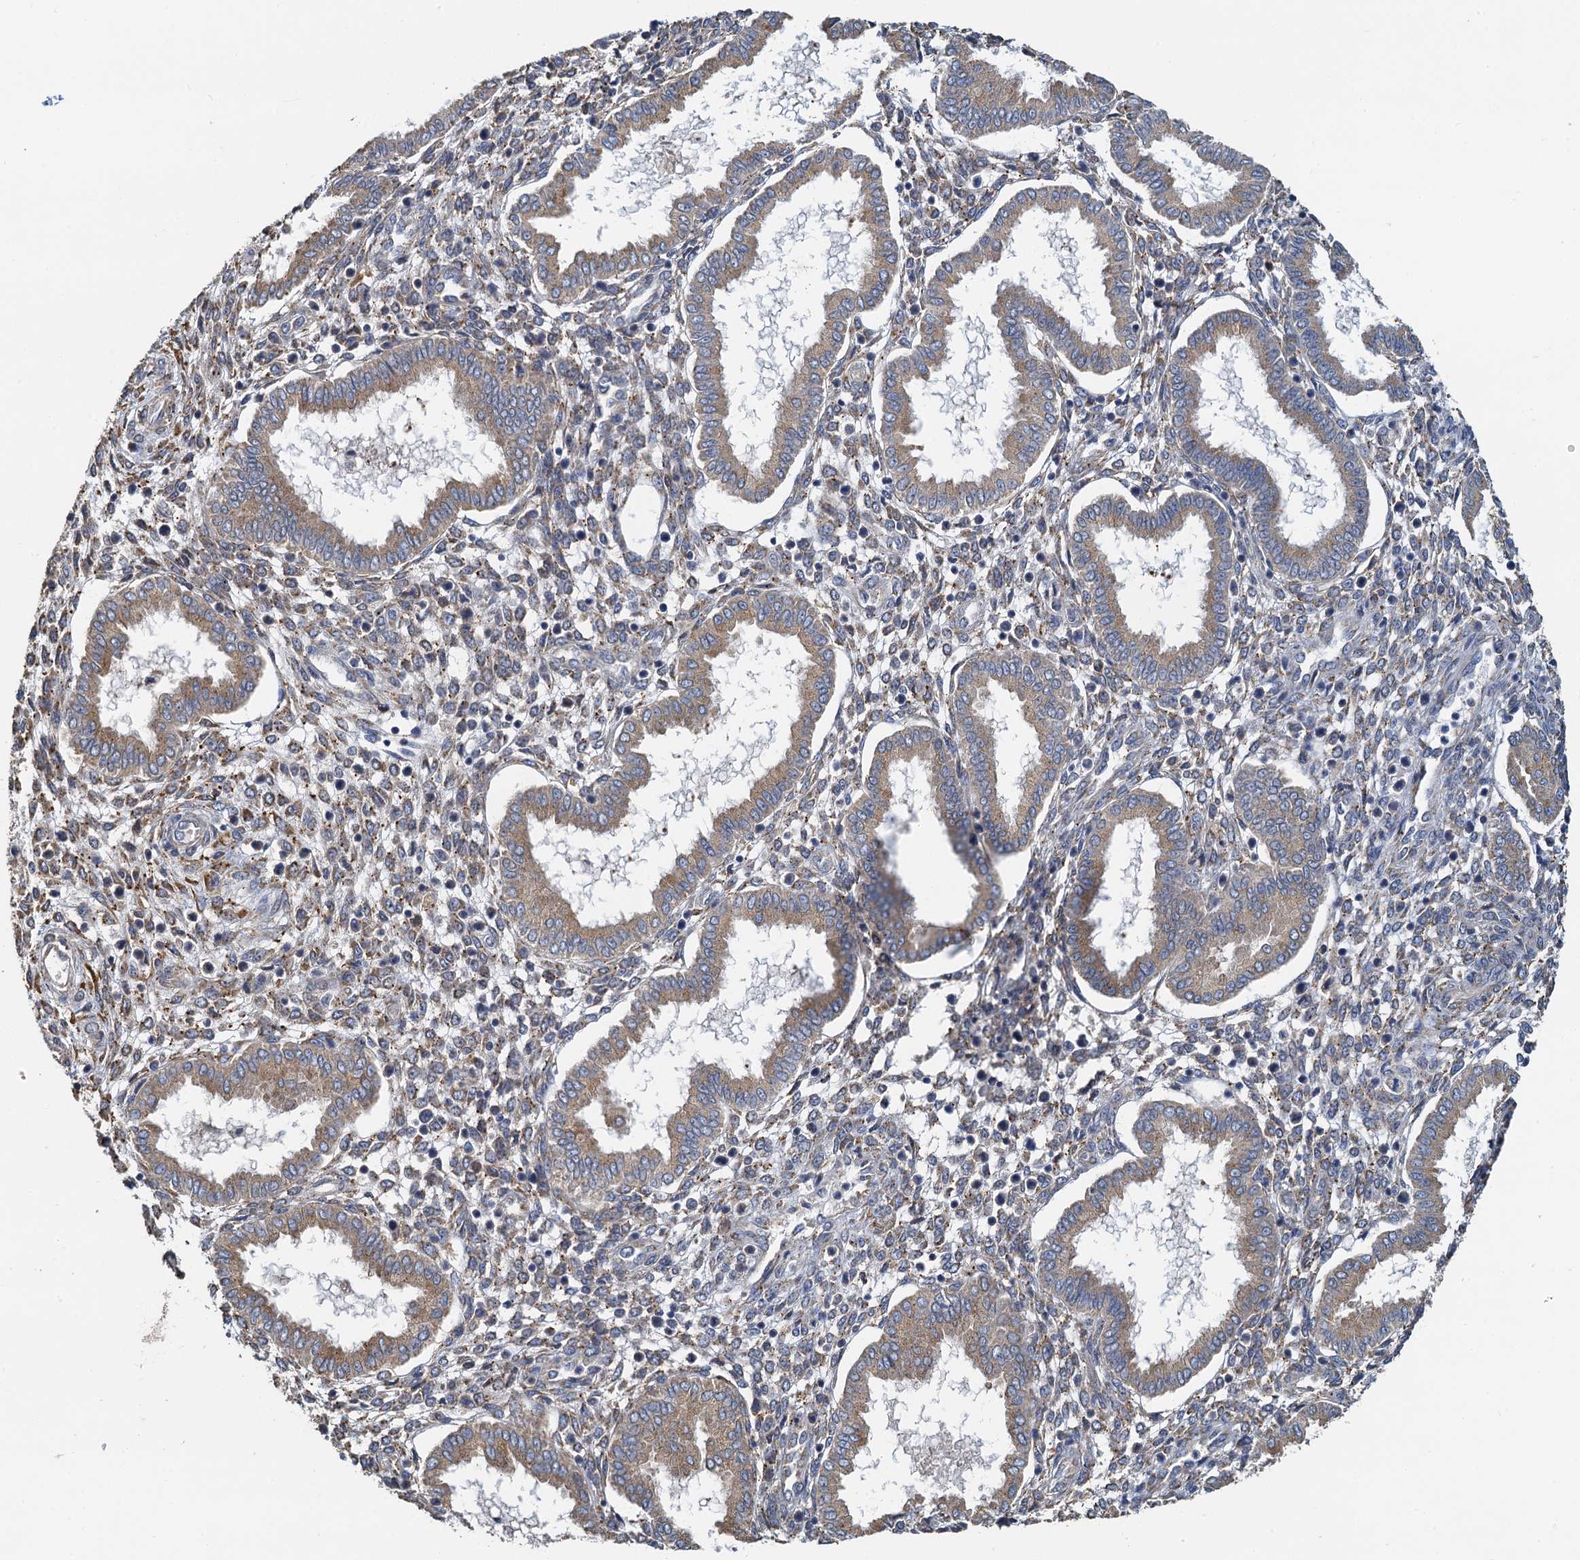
{"staining": {"intensity": "moderate", "quantity": "25%-75%", "location": "cytoplasmic/membranous"}, "tissue": "endometrium", "cell_type": "Cells in endometrial stroma", "image_type": "normal", "snomed": [{"axis": "morphology", "description": "Normal tissue, NOS"}, {"axis": "topography", "description": "Endometrium"}], "caption": "Human endometrium stained for a protein (brown) displays moderate cytoplasmic/membranous positive positivity in about 25%-75% of cells in endometrial stroma.", "gene": "NKAPD1", "patient": {"sex": "female", "age": 24}}